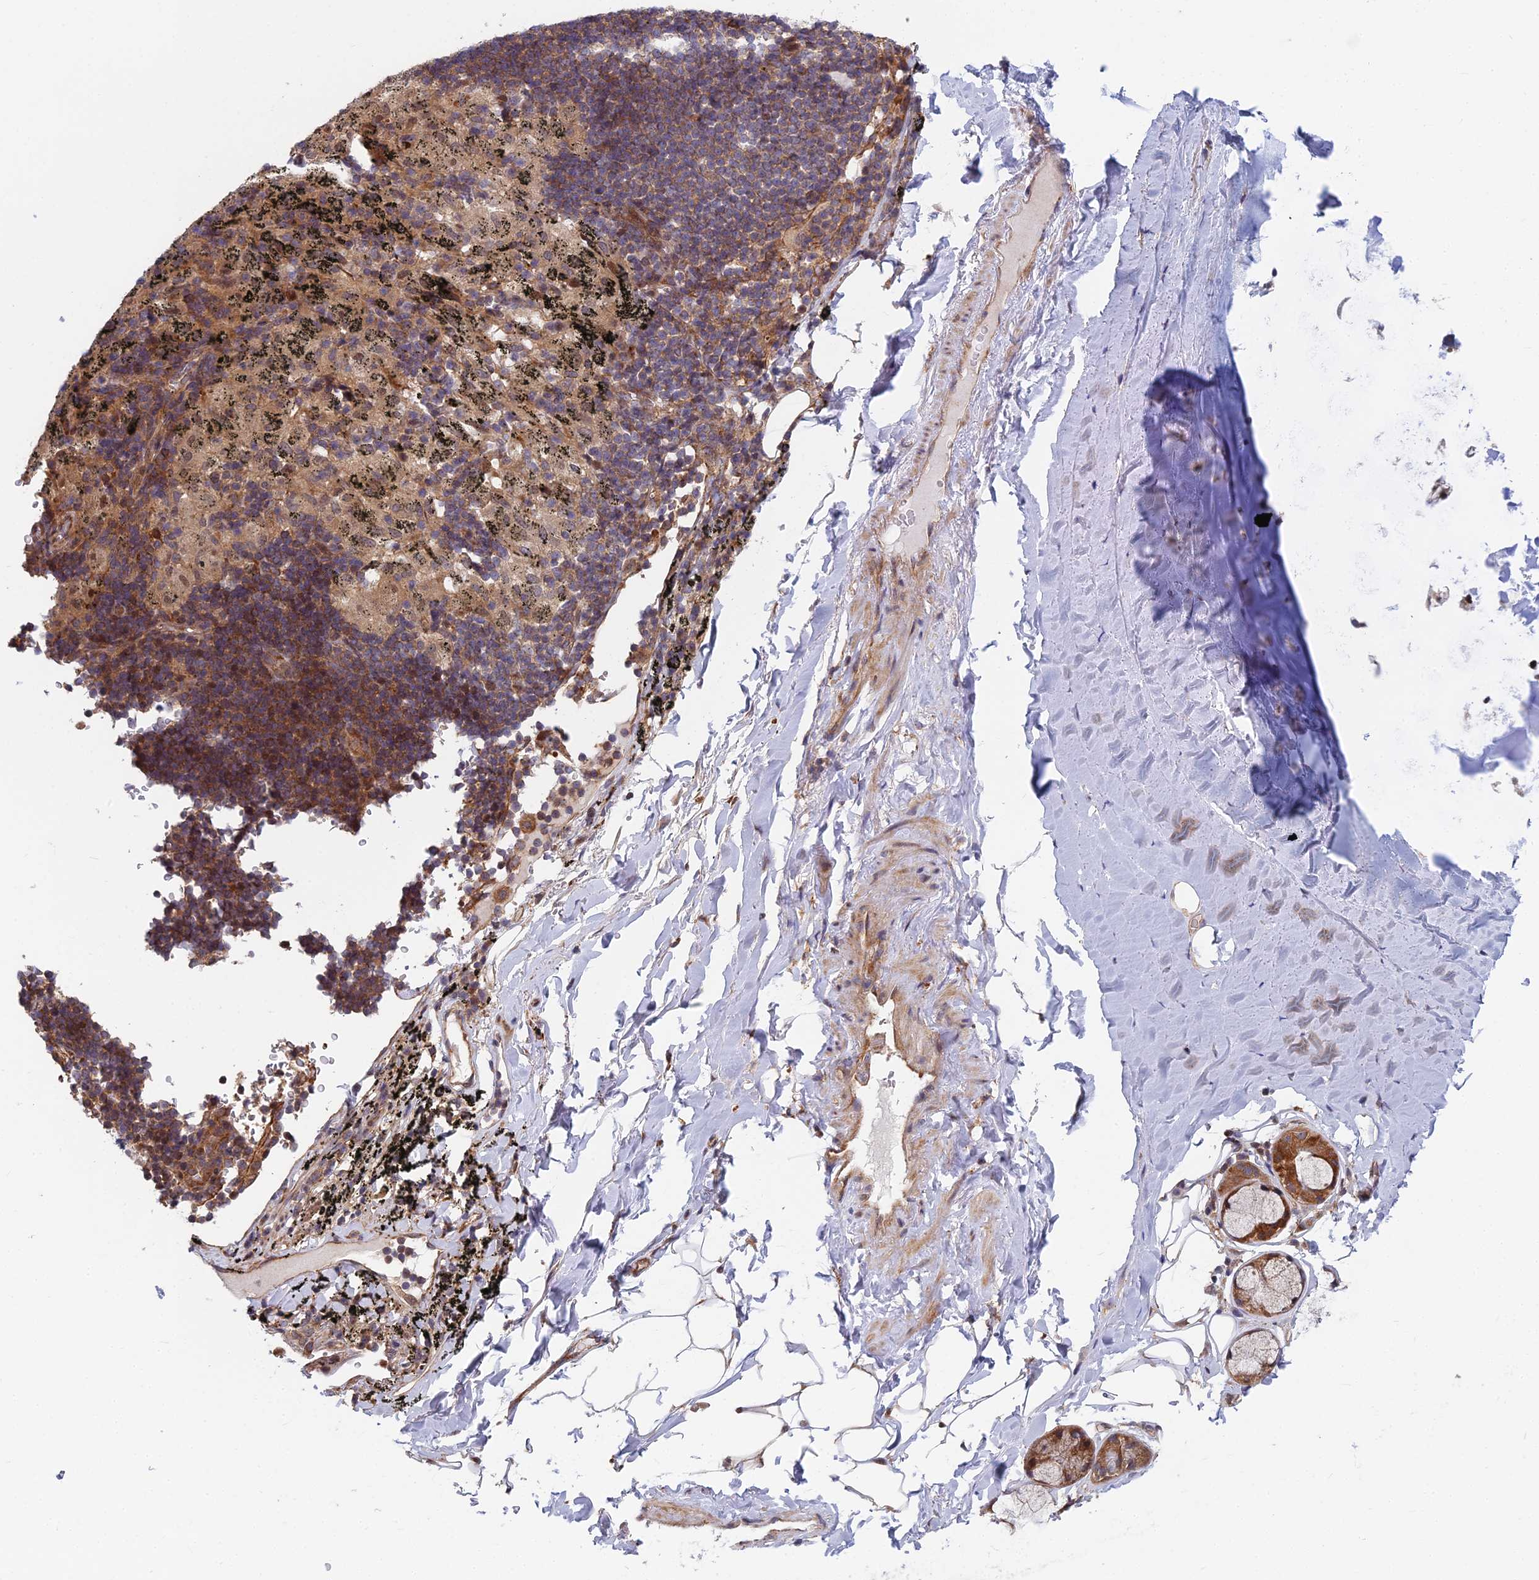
{"staining": {"intensity": "negative", "quantity": "none", "location": "none"}, "tissue": "adipose tissue", "cell_type": "Adipocytes", "image_type": "normal", "snomed": [{"axis": "morphology", "description": "Normal tissue, NOS"}, {"axis": "topography", "description": "Lymph node"}, {"axis": "topography", "description": "Bronchus"}], "caption": "A micrograph of human adipose tissue is negative for staining in adipocytes. The staining was performed using DAB to visualize the protein expression in brown, while the nuclei were stained in blue with hematoxylin (Magnification: 20x).", "gene": "COMMD2", "patient": {"sex": "male", "age": 63}}